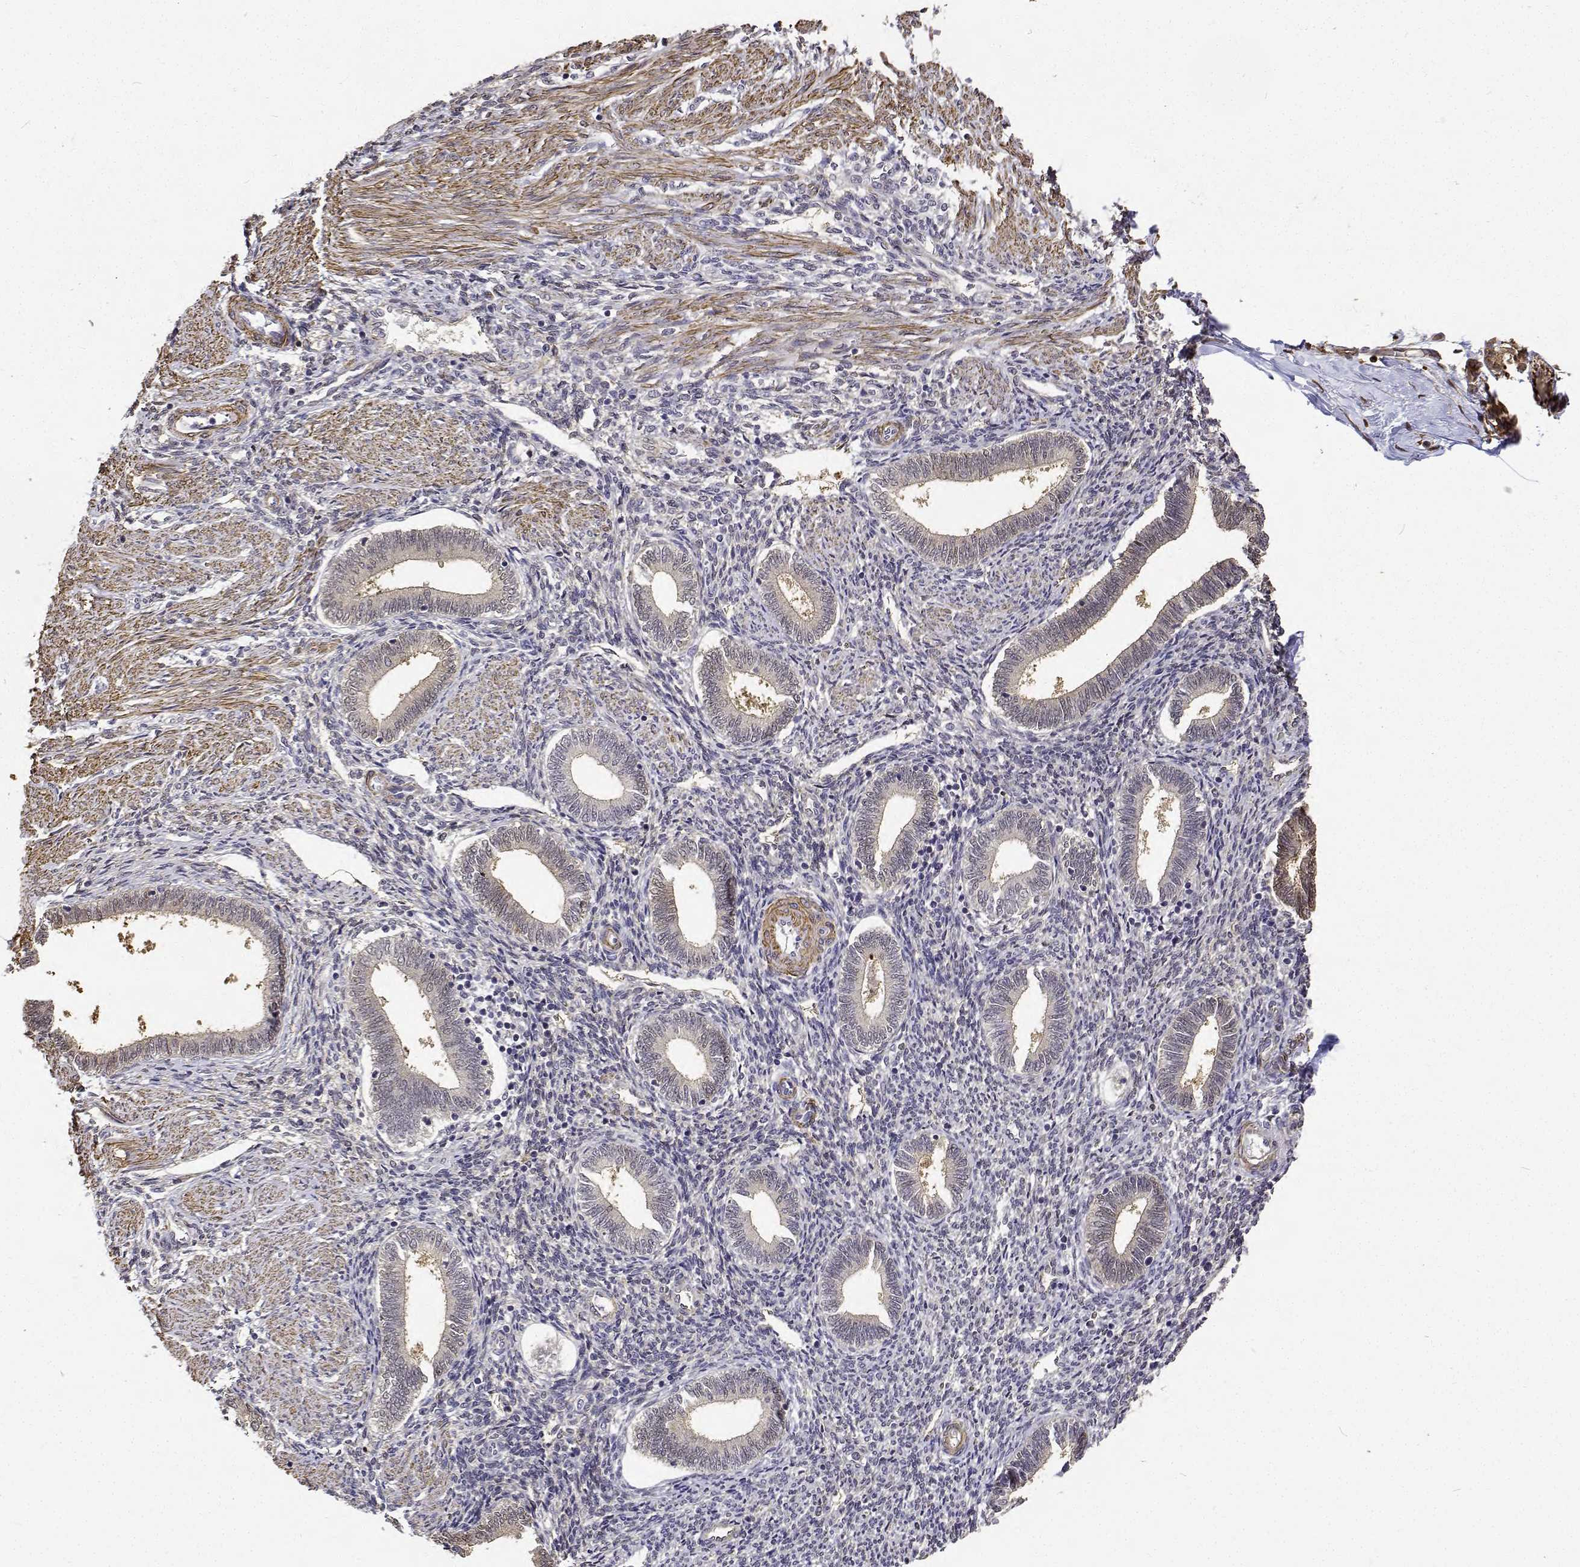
{"staining": {"intensity": "weak", "quantity": "25%-75%", "location": "cytoplasmic/membranous"}, "tissue": "endometrium", "cell_type": "Cells in endometrial stroma", "image_type": "normal", "snomed": [{"axis": "morphology", "description": "Normal tissue, NOS"}, {"axis": "topography", "description": "Endometrium"}], "caption": "Immunohistochemical staining of benign endometrium shows 25%-75% levels of weak cytoplasmic/membranous protein staining in about 25%-75% of cells in endometrial stroma. (DAB (3,3'-diaminobenzidine) IHC with brightfield microscopy, high magnification).", "gene": "PCID2", "patient": {"sex": "female", "age": 42}}